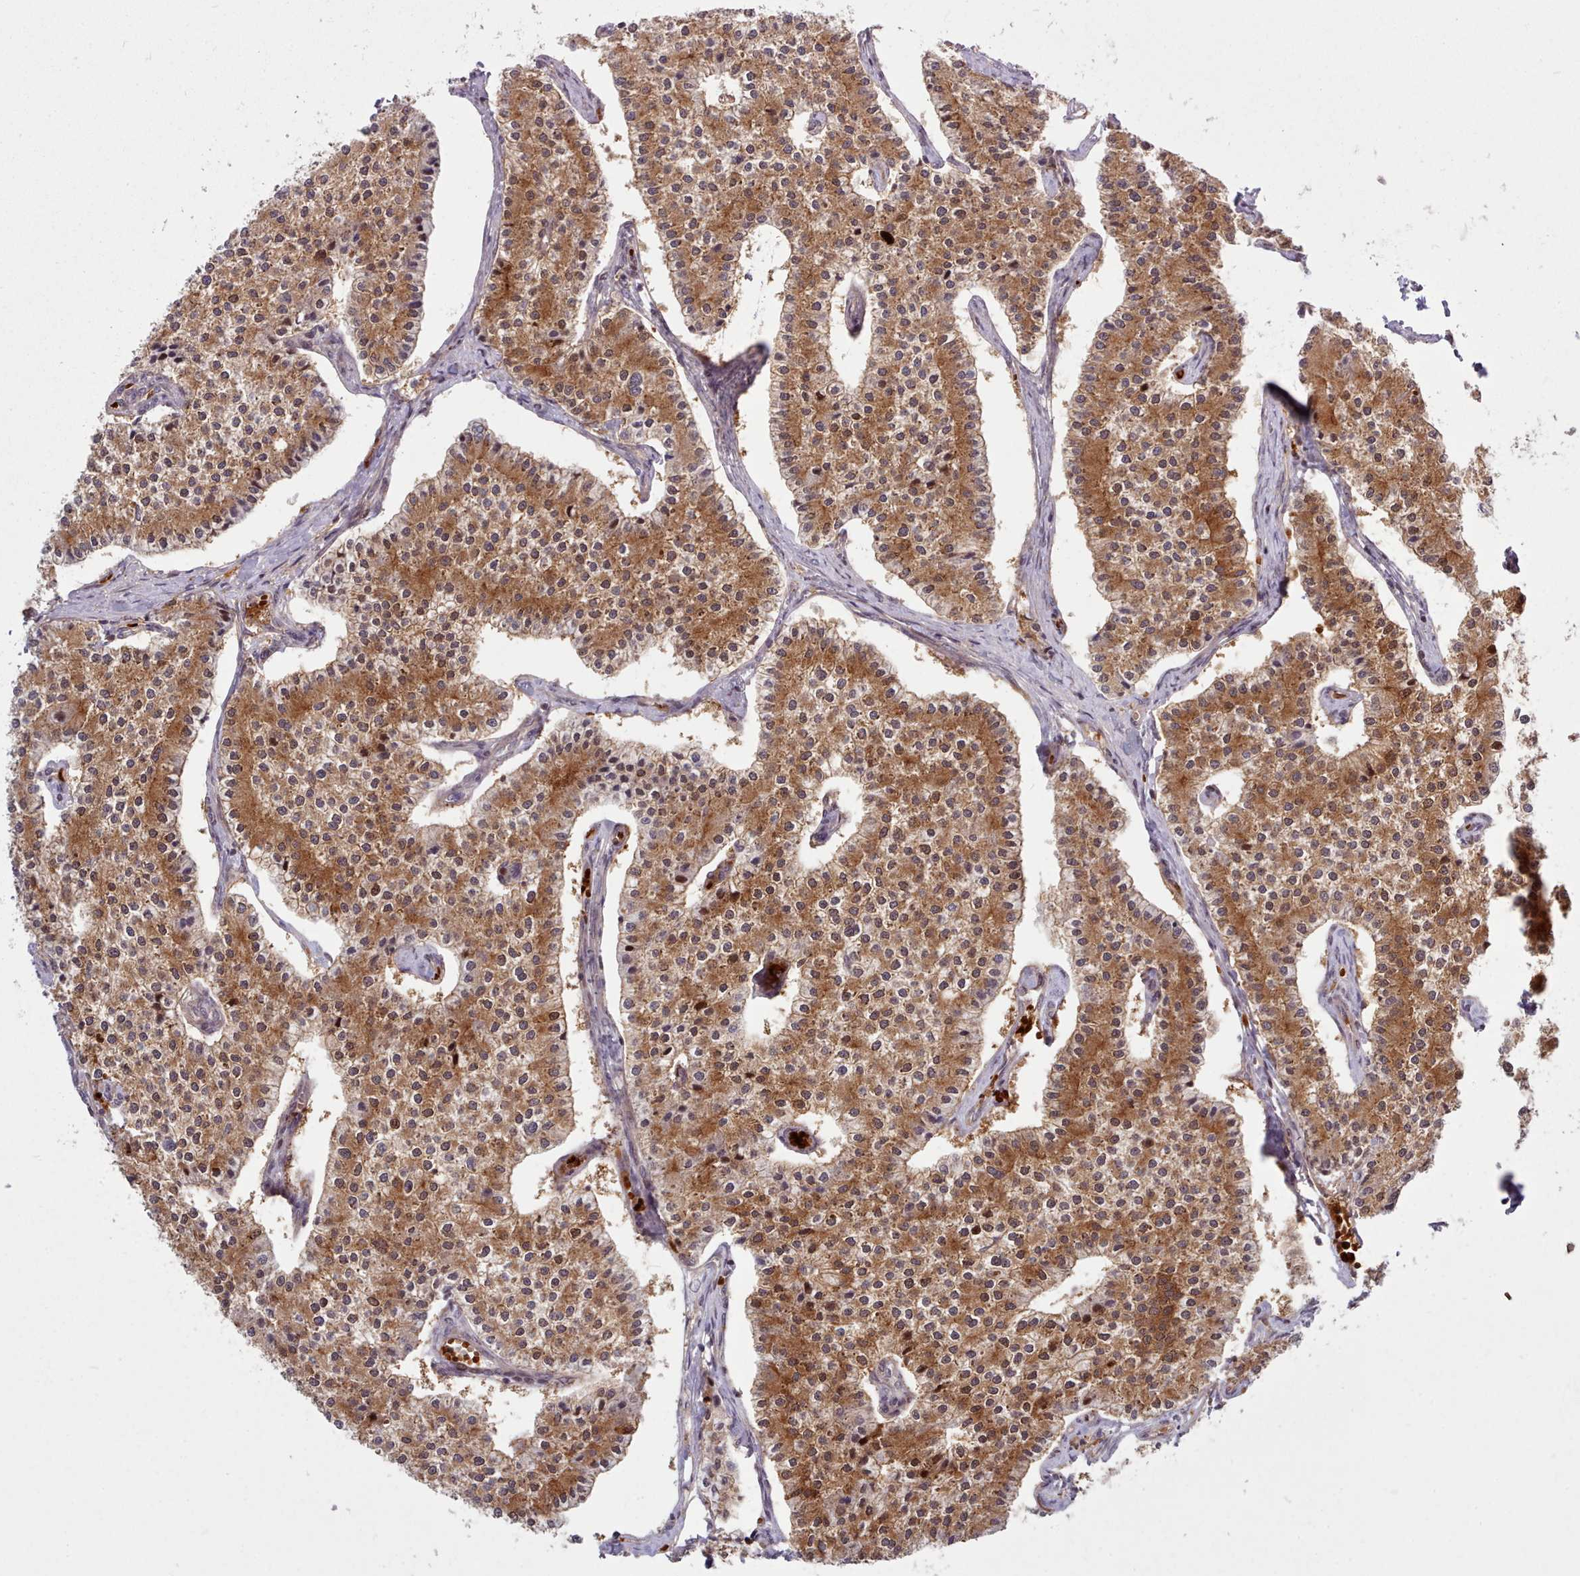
{"staining": {"intensity": "moderate", "quantity": ">75%", "location": "cytoplasmic/membranous"}, "tissue": "carcinoid", "cell_type": "Tumor cells", "image_type": "cancer", "snomed": [{"axis": "morphology", "description": "Carcinoid, malignant, NOS"}, {"axis": "topography", "description": "Colon"}], "caption": "This histopathology image shows immunohistochemistry (IHC) staining of human malignant carcinoid, with medium moderate cytoplasmic/membranous expression in approximately >75% of tumor cells.", "gene": "UBE2G1", "patient": {"sex": "female", "age": 52}}